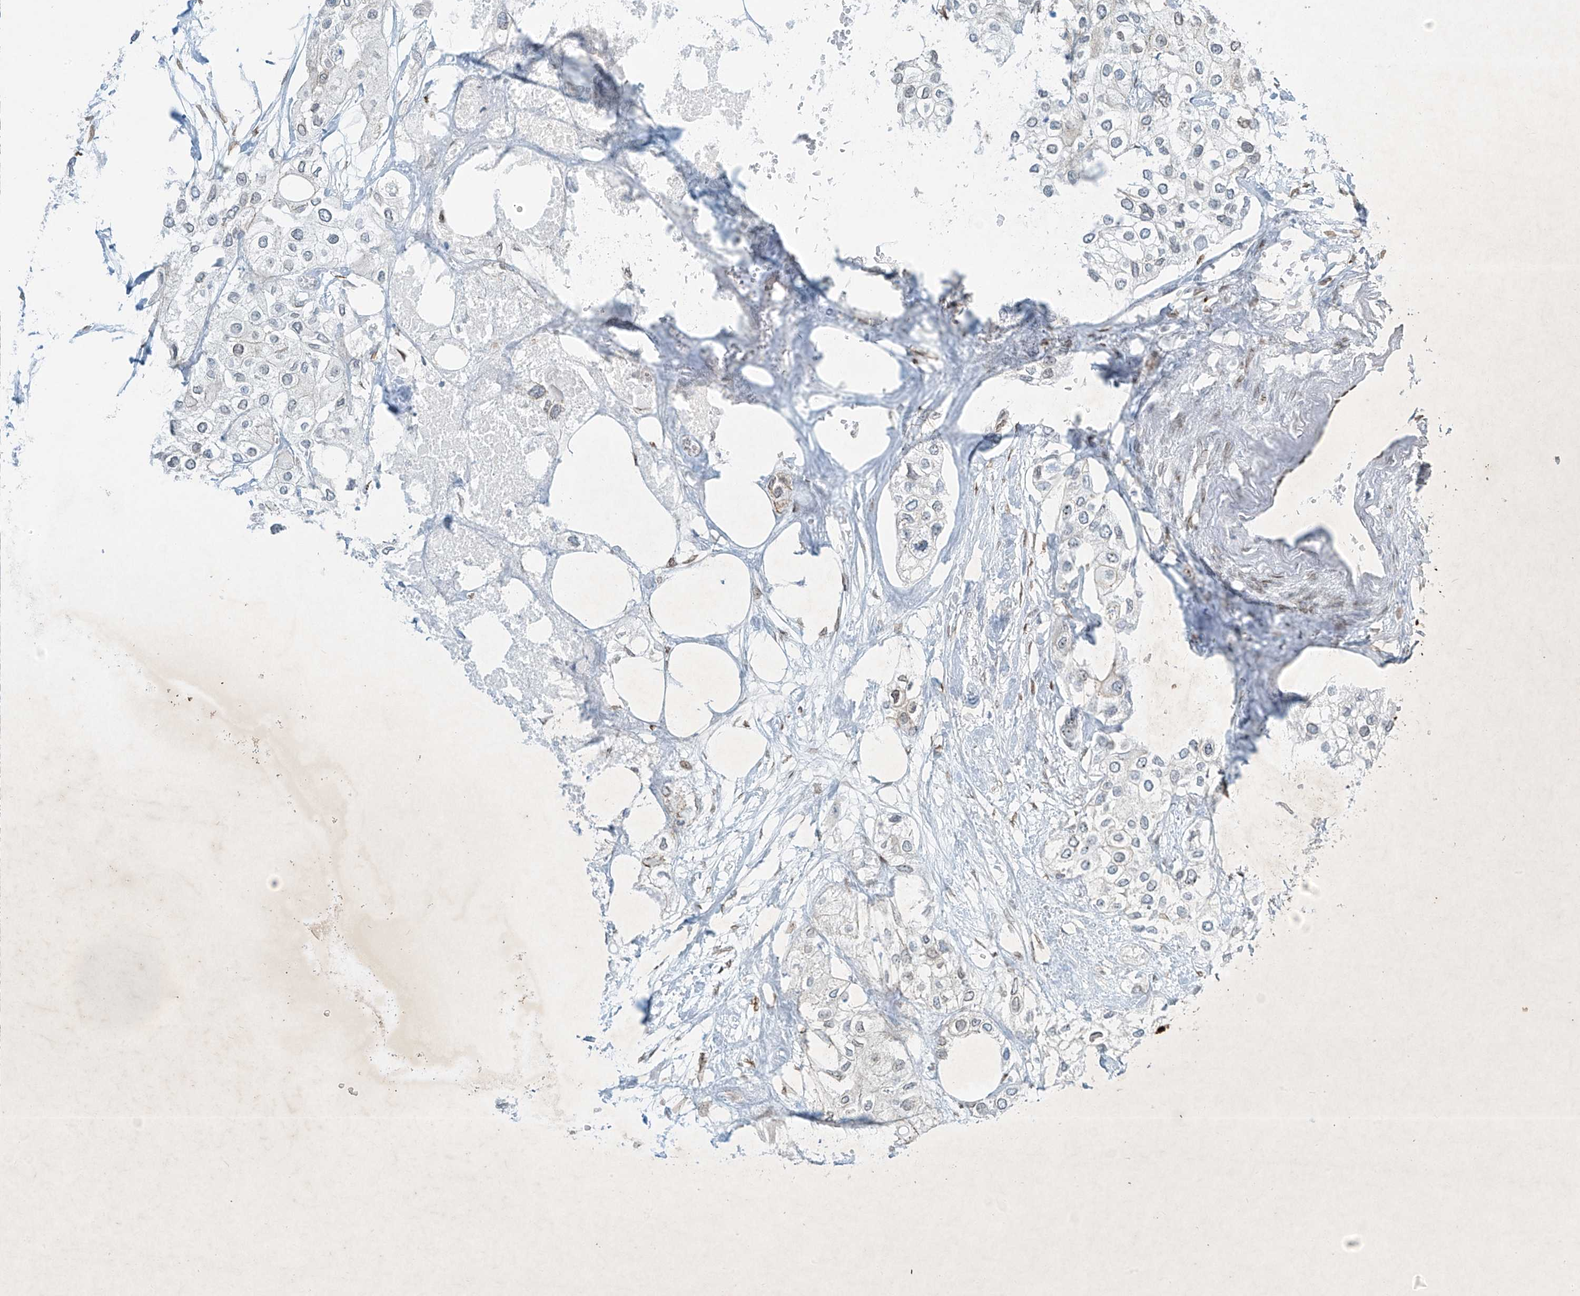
{"staining": {"intensity": "negative", "quantity": "none", "location": "none"}, "tissue": "urothelial cancer", "cell_type": "Tumor cells", "image_type": "cancer", "snomed": [{"axis": "morphology", "description": "Urothelial carcinoma, High grade"}, {"axis": "topography", "description": "Urinary bladder"}], "caption": "Immunohistochemistry (IHC) of urothelial carcinoma (high-grade) exhibits no positivity in tumor cells.", "gene": "SAMD15", "patient": {"sex": "male", "age": 64}}